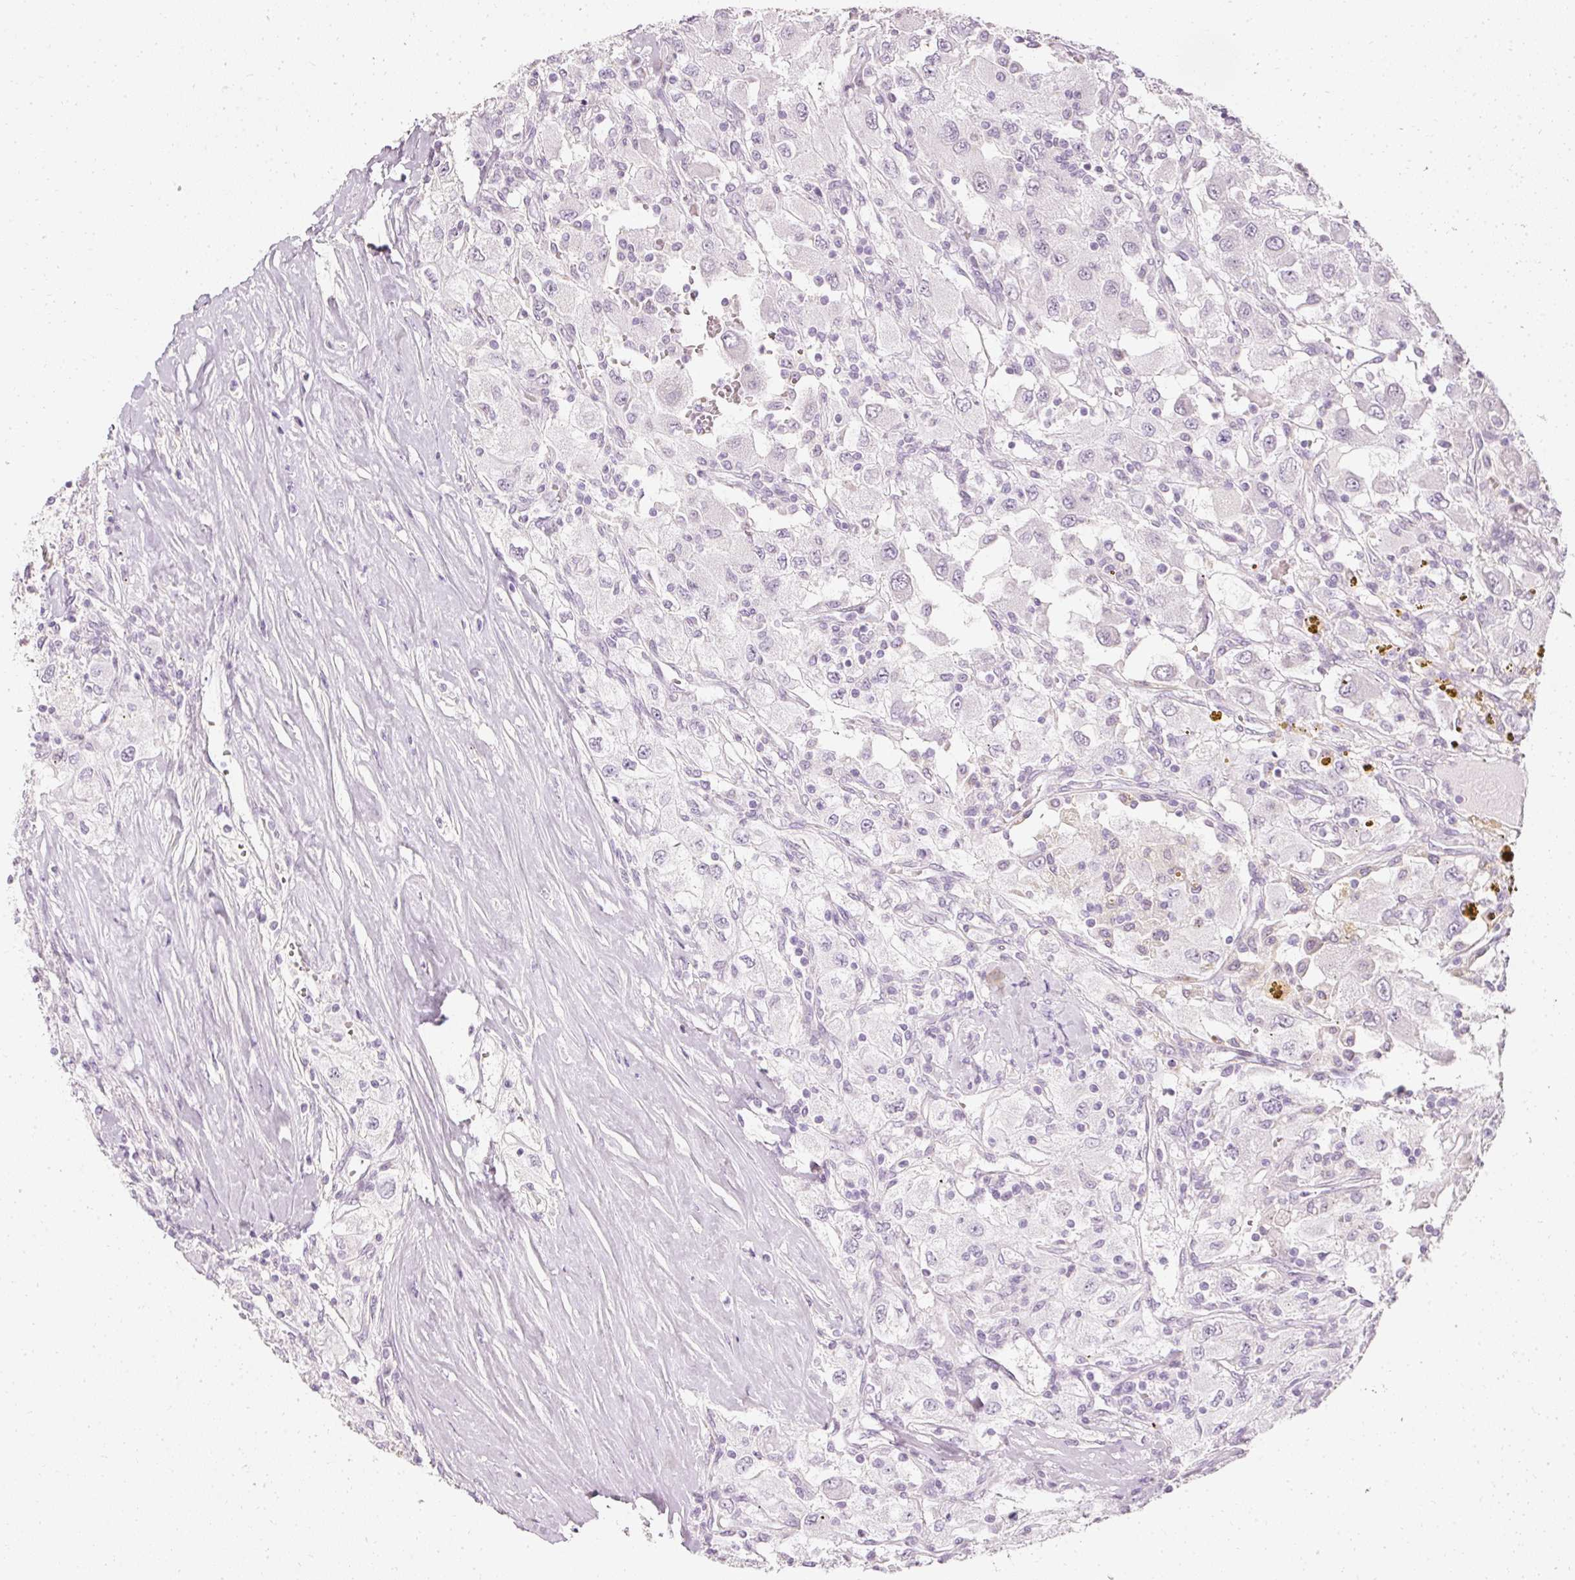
{"staining": {"intensity": "negative", "quantity": "none", "location": "none"}, "tissue": "renal cancer", "cell_type": "Tumor cells", "image_type": "cancer", "snomed": [{"axis": "morphology", "description": "Adenocarcinoma, NOS"}, {"axis": "topography", "description": "Kidney"}], "caption": "Adenocarcinoma (renal) stained for a protein using IHC demonstrates no expression tumor cells.", "gene": "ELAVL3", "patient": {"sex": "female", "age": 67}}